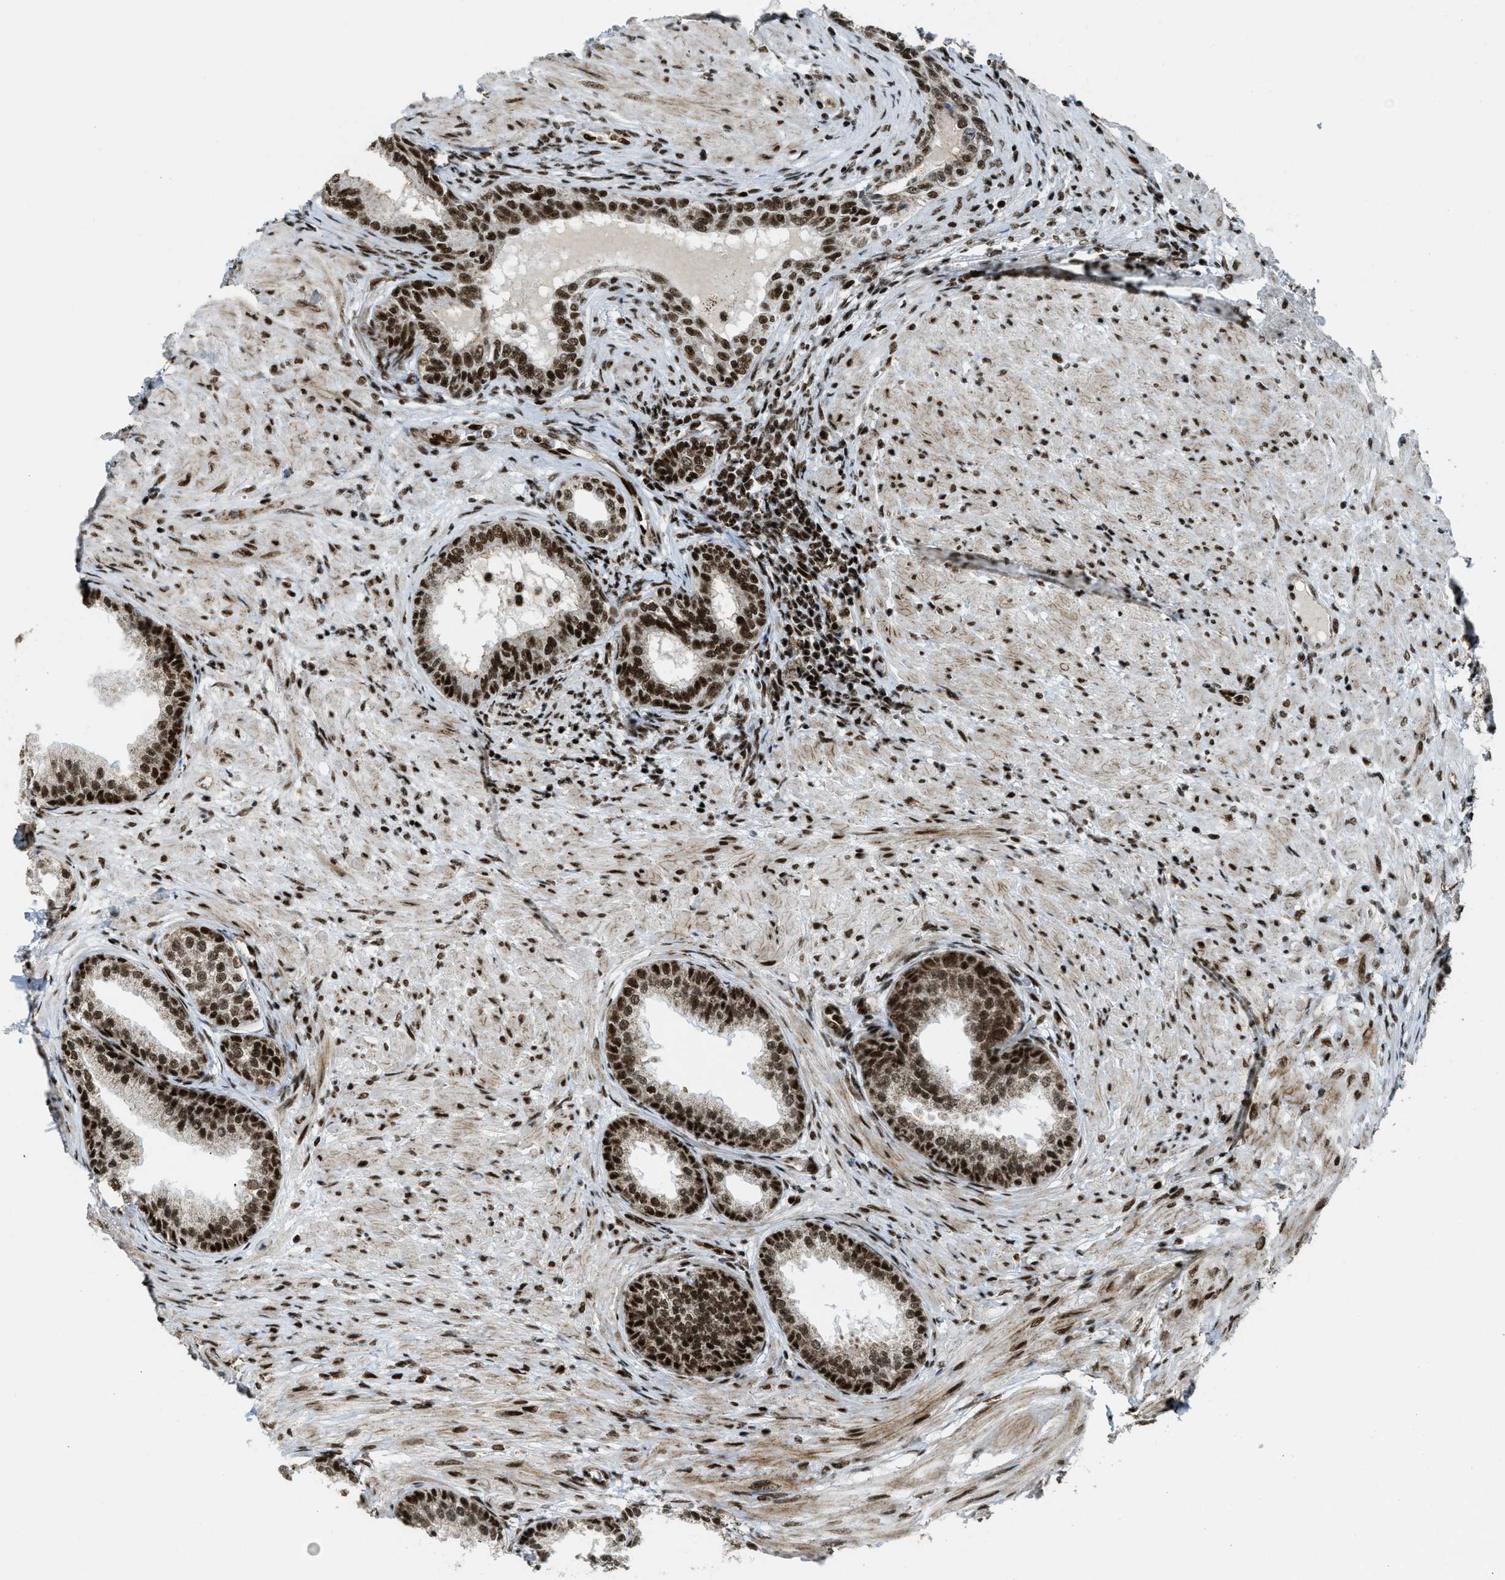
{"staining": {"intensity": "strong", "quantity": ">75%", "location": "nuclear"}, "tissue": "prostate", "cell_type": "Glandular cells", "image_type": "normal", "snomed": [{"axis": "morphology", "description": "Normal tissue, NOS"}, {"axis": "topography", "description": "Prostate"}], "caption": "Immunohistochemical staining of benign human prostate shows high levels of strong nuclear expression in about >75% of glandular cells.", "gene": "GABPB1", "patient": {"sex": "male", "age": 76}}